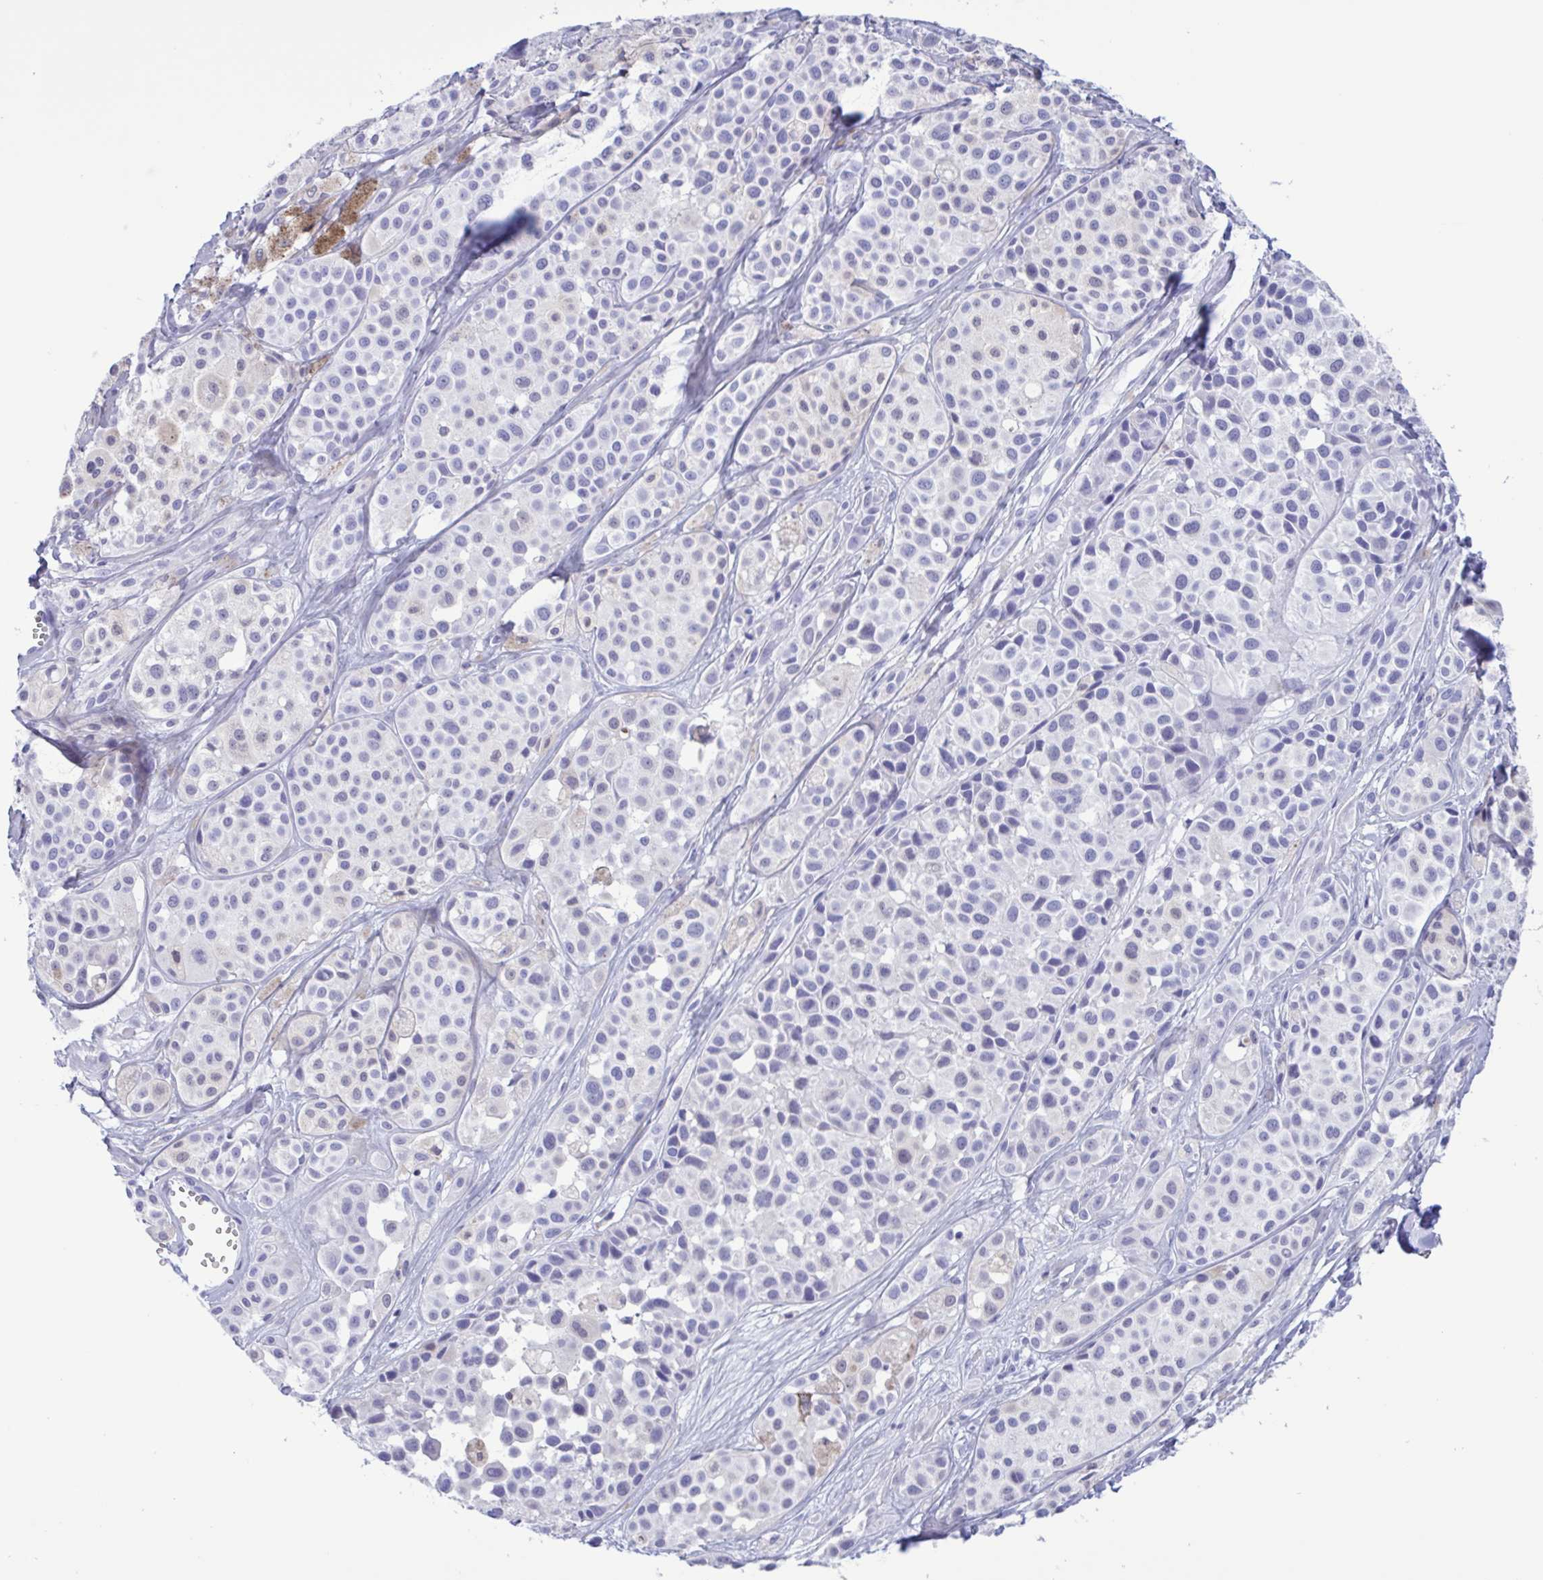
{"staining": {"intensity": "negative", "quantity": "none", "location": "none"}, "tissue": "melanoma", "cell_type": "Tumor cells", "image_type": "cancer", "snomed": [{"axis": "morphology", "description": "Malignant melanoma, NOS"}, {"axis": "topography", "description": "Skin"}], "caption": "This is an immunohistochemistry (IHC) image of melanoma. There is no expression in tumor cells.", "gene": "TSPY2", "patient": {"sex": "male", "age": 77}}